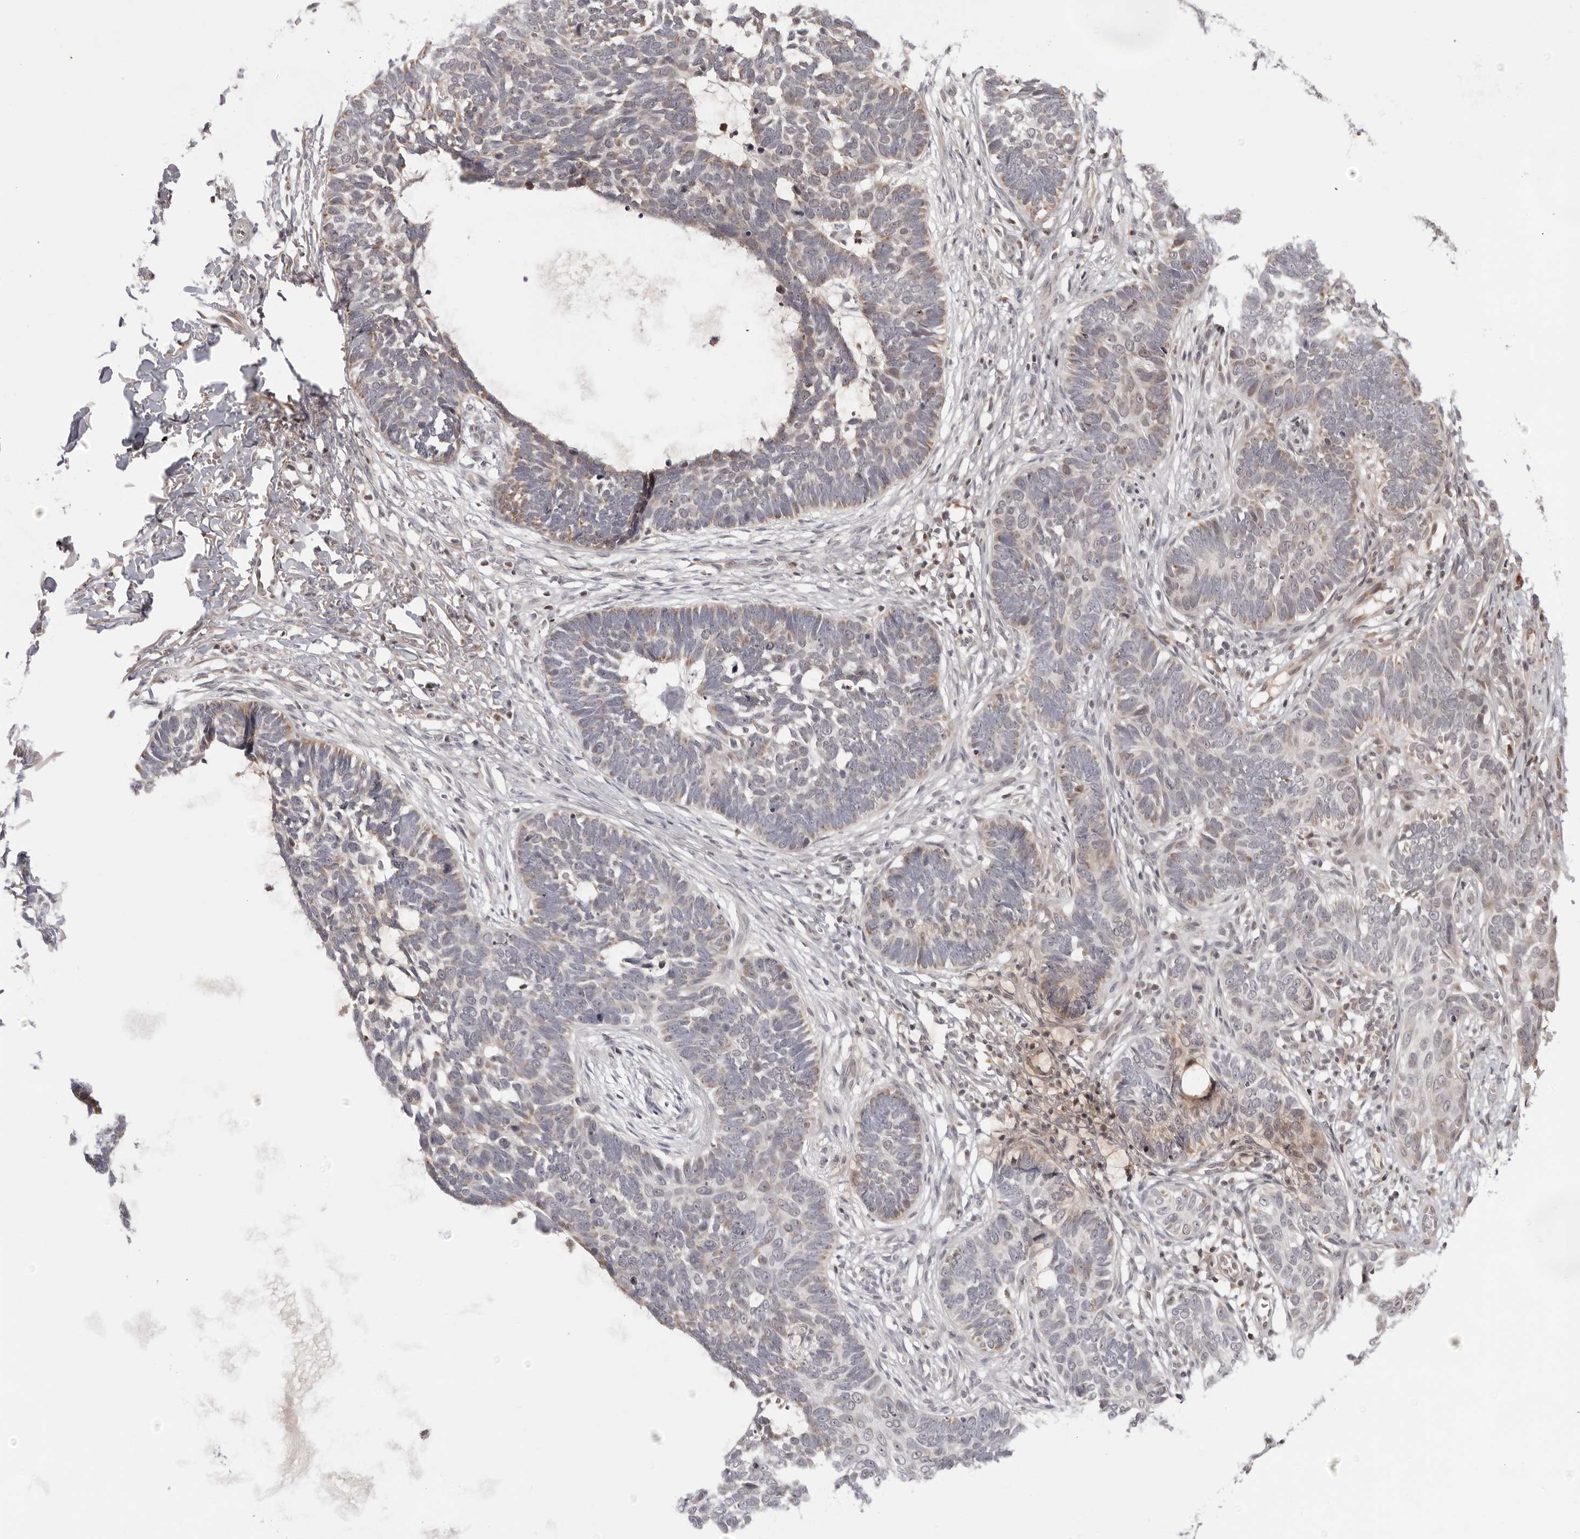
{"staining": {"intensity": "weak", "quantity": "<25%", "location": "cytoplasmic/membranous"}, "tissue": "skin cancer", "cell_type": "Tumor cells", "image_type": "cancer", "snomed": [{"axis": "morphology", "description": "Normal tissue, NOS"}, {"axis": "morphology", "description": "Basal cell carcinoma"}, {"axis": "topography", "description": "Skin"}], "caption": "DAB (3,3'-diaminobenzidine) immunohistochemical staining of human skin basal cell carcinoma reveals no significant staining in tumor cells.", "gene": "ACP6", "patient": {"sex": "male", "age": 77}}